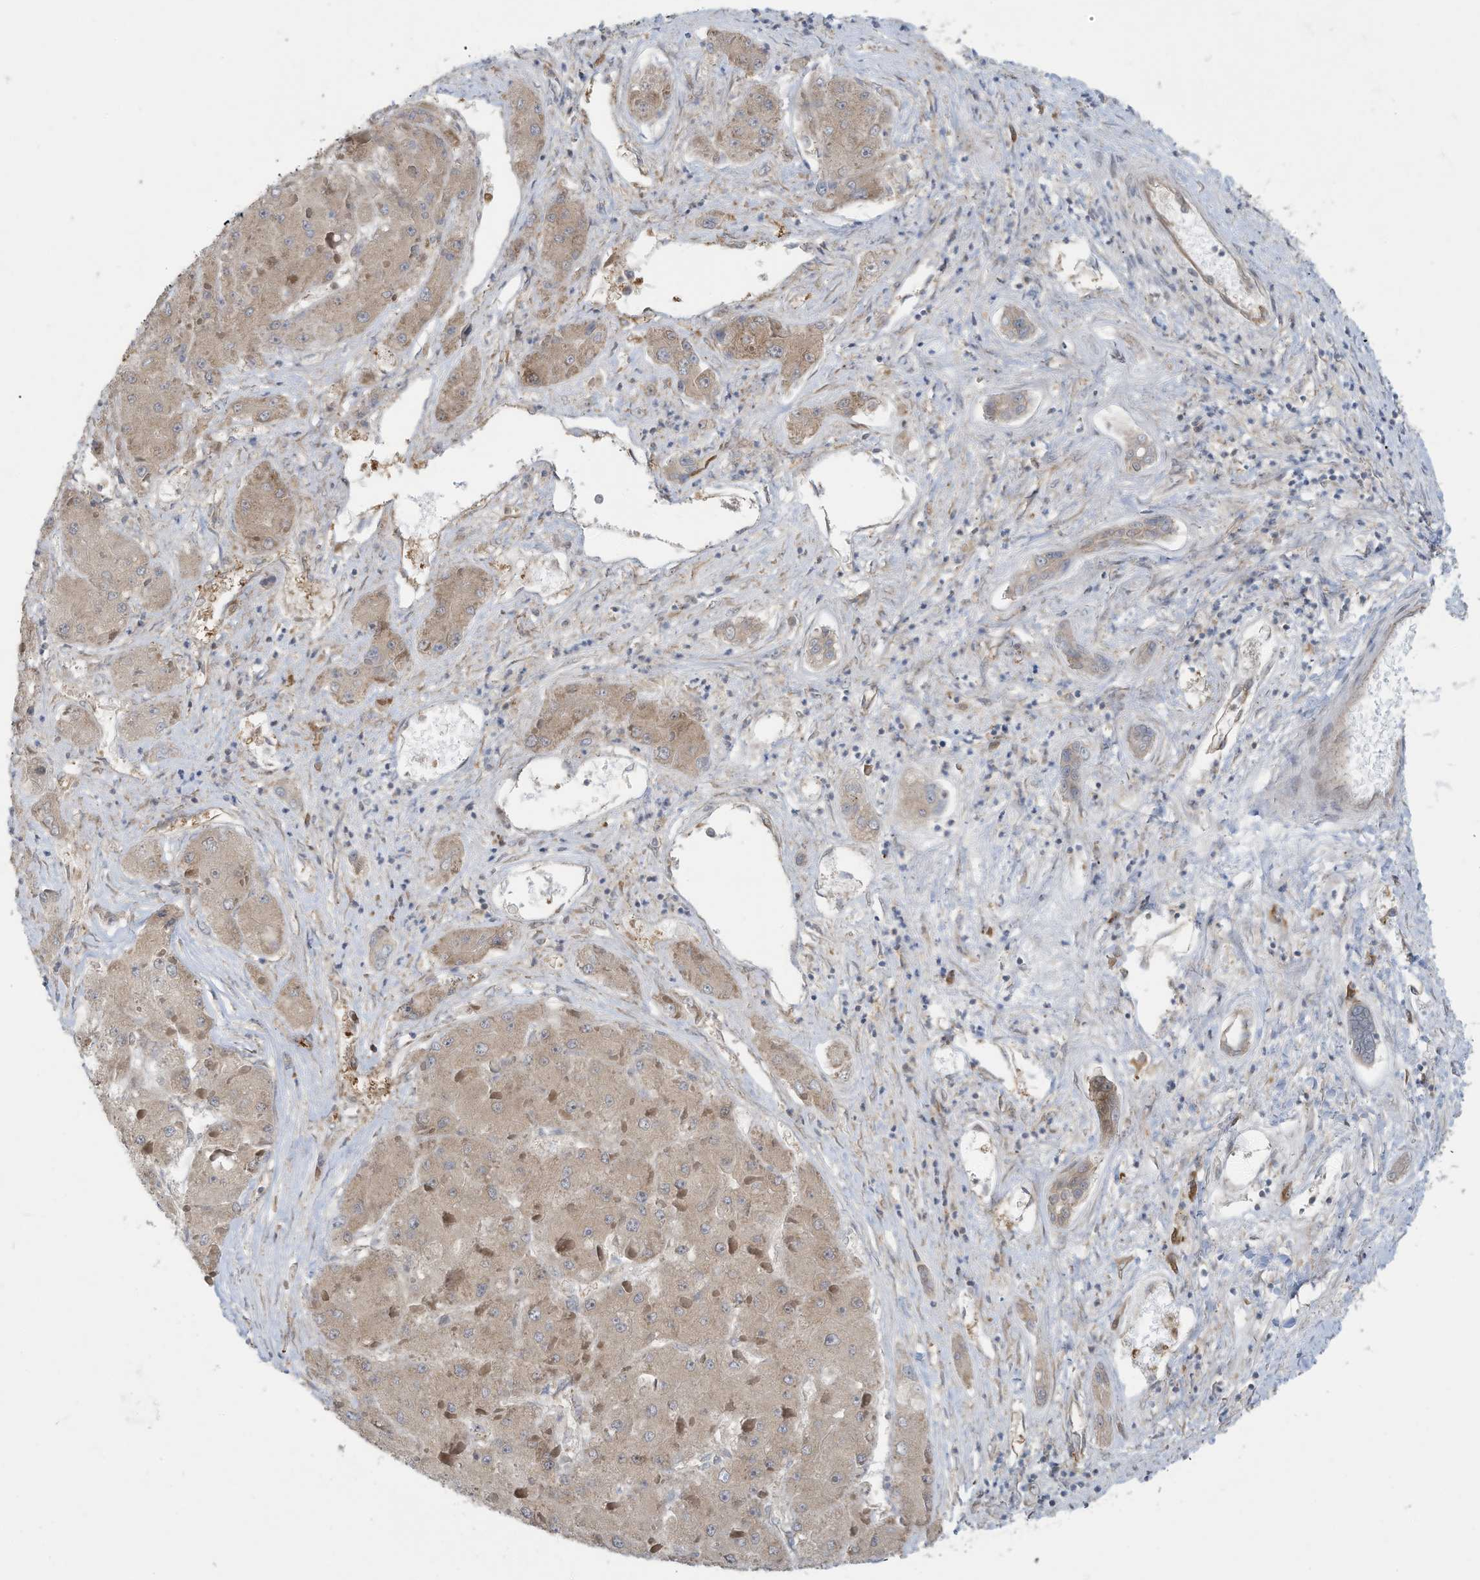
{"staining": {"intensity": "weak", "quantity": "<25%", "location": "cytoplasmic/membranous"}, "tissue": "liver cancer", "cell_type": "Tumor cells", "image_type": "cancer", "snomed": [{"axis": "morphology", "description": "Carcinoma, Hepatocellular, NOS"}, {"axis": "topography", "description": "Liver"}], "caption": "Tumor cells are negative for brown protein staining in hepatocellular carcinoma (liver). Nuclei are stained in blue.", "gene": "USE1", "patient": {"sex": "female", "age": 73}}